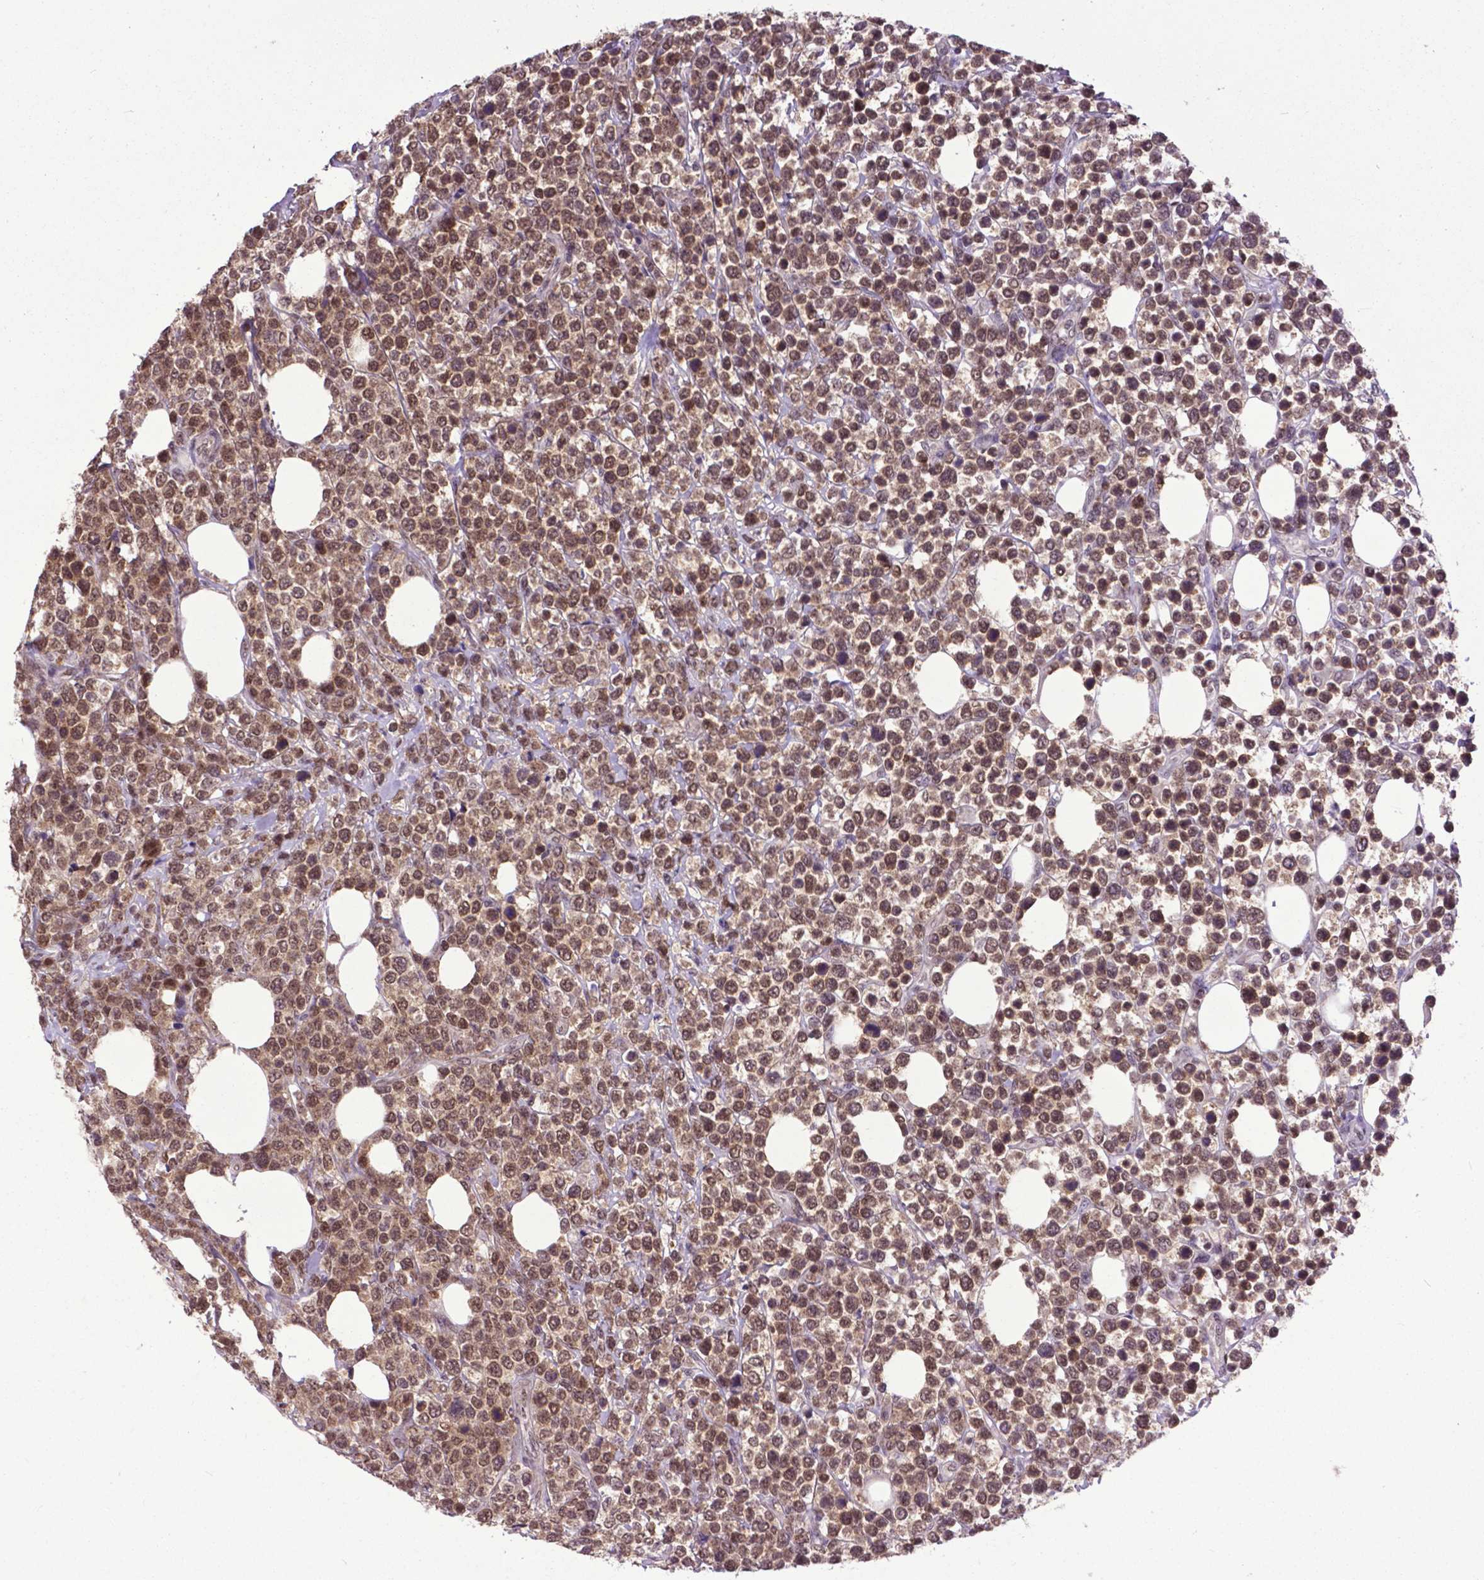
{"staining": {"intensity": "moderate", "quantity": ">75%", "location": "nuclear"}, "tissue": "lymphoma", "cell_type": "Tumor cells", "image_type": "cancer", "snomed": [{"axis": "morphology", "description": "Malignant lymphoma, non-Hodgkin's type, High grade"}, {"axis": "topography", "description": "Soft tissue"}], "caption": "Protein expression analysis of lymphoma displays moderate nuclear staining in approximately >75% of tumor cells.", "gene": "FAF1", "patient": {"sex": "female", "age": 56}}